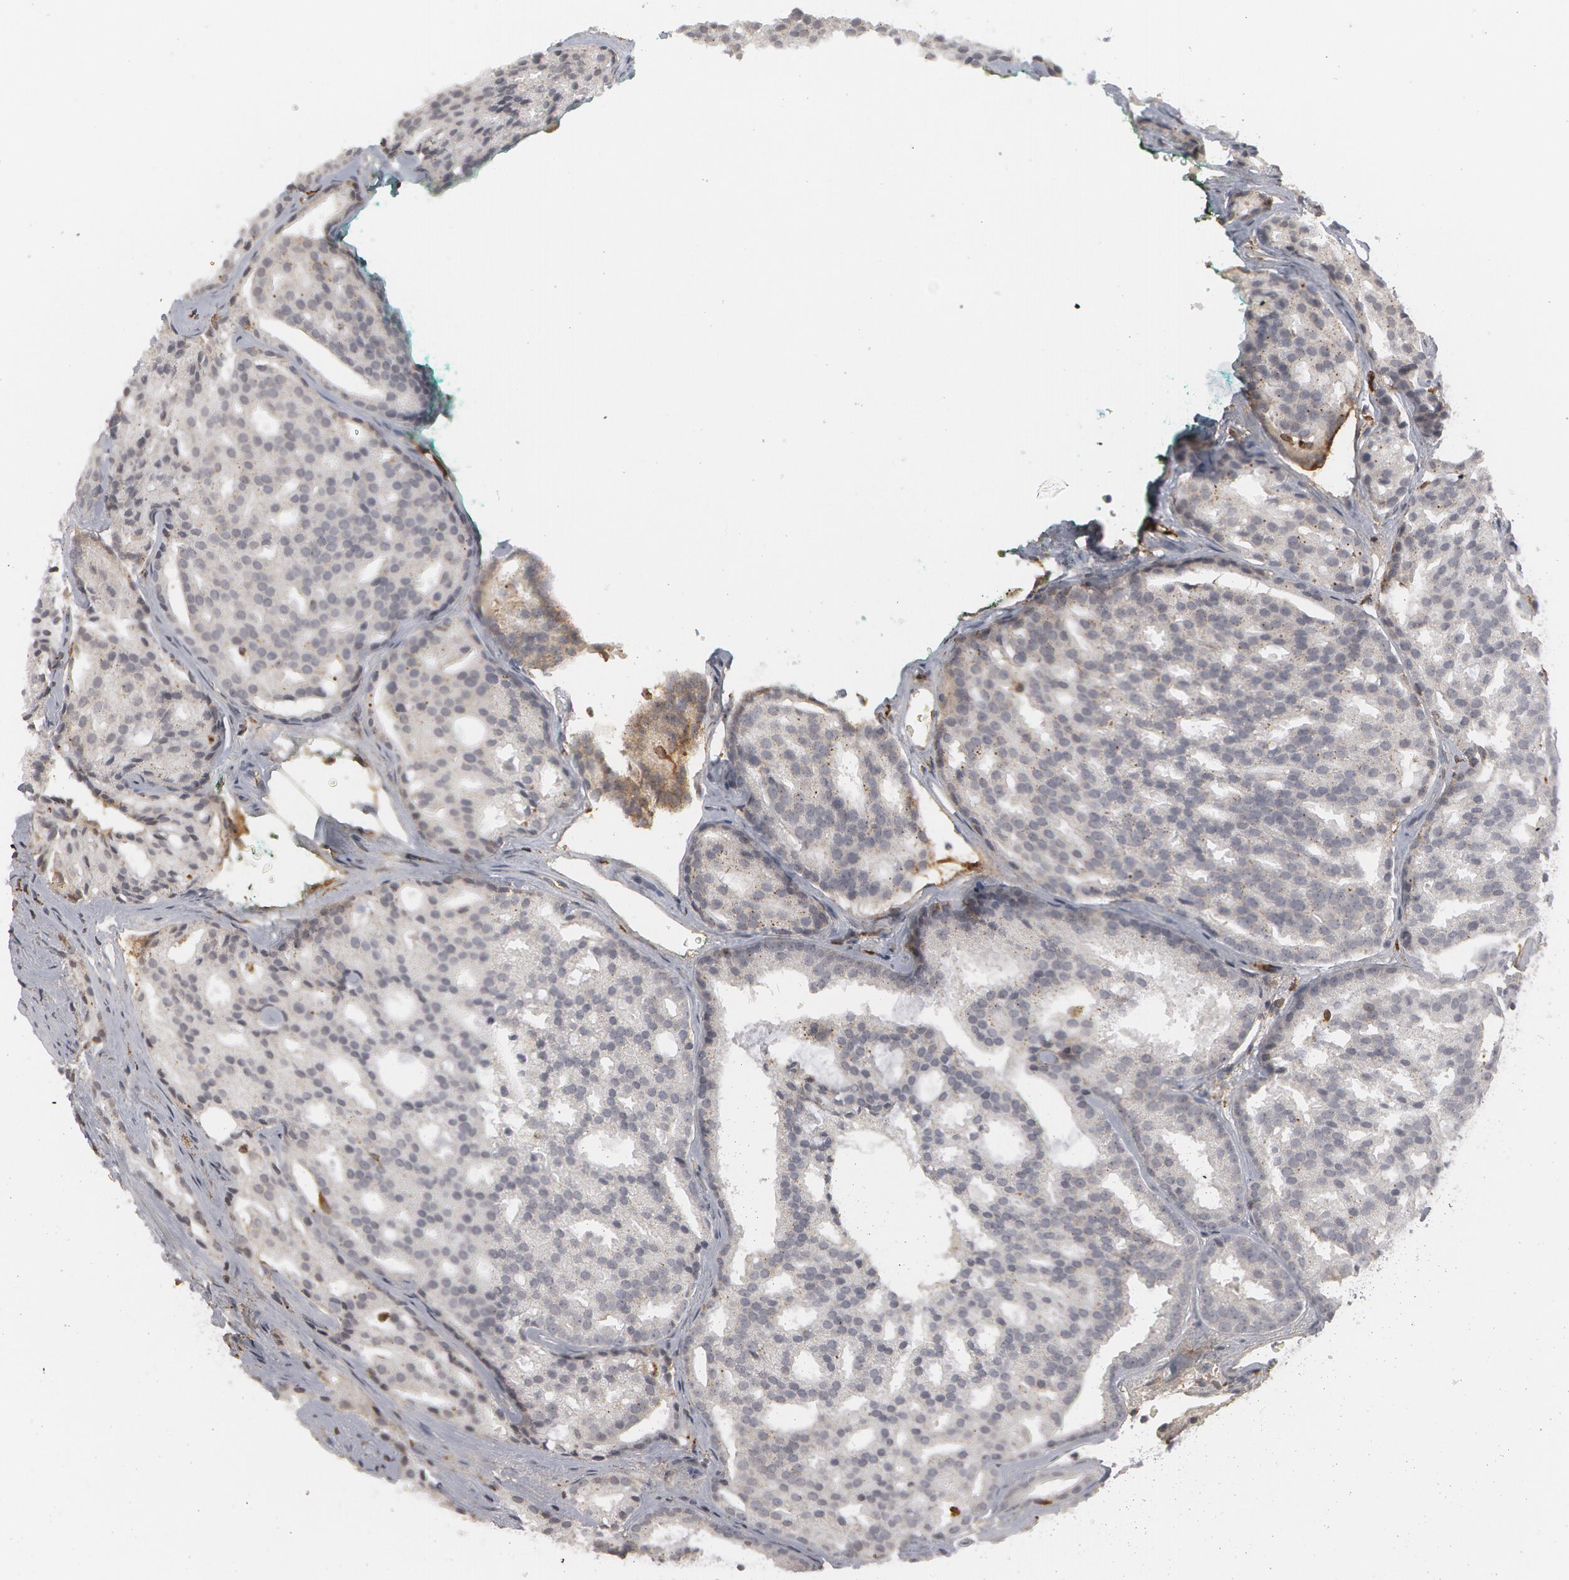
{"staining": {"intensity": "negative", "quantity": "none", "location": "none"}, "tissue": "prostate cancer", "cell_type": "Tumor cells", "image_type": "cancer", "snomed": [{"axis": "morphology", "description": "Adenocarcinoma, High grade"}, {"axis": "topography", "description": "Prostate"}], "caption": "High power microscopy photomicrograph of an immunohistochemistry (IHC) histopathology image of prostate cancer, revealing no significant positivity in tumor cells.", "gene": "C1QC", "patient": {"sex": "male", "age": 64}}